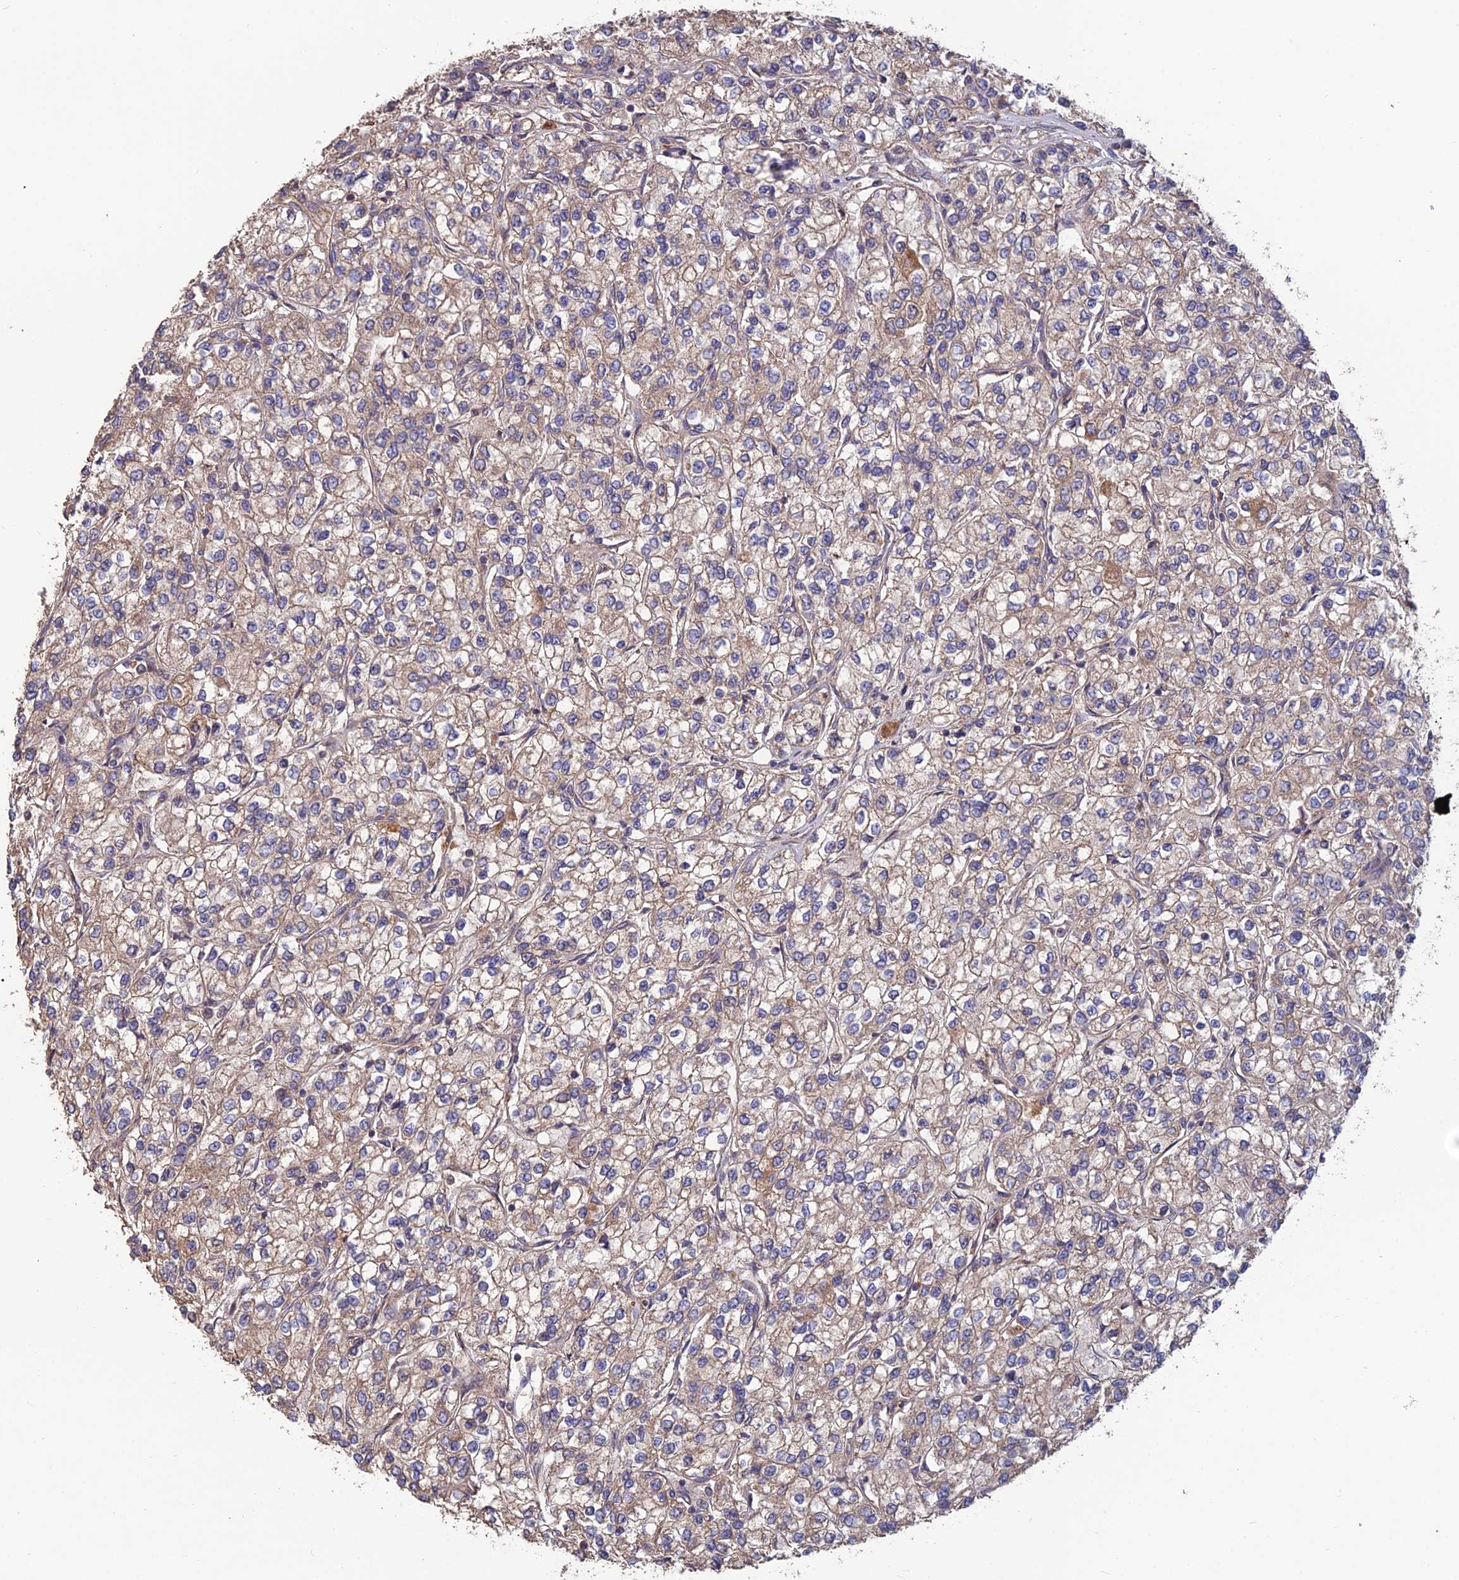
{"staining": {"intensity": "weak", "quantity": ">75%", "location": "cytoplasmic/membranous"}, "tissue": "renal cancer", "cell_type": "Tumor cells", "image_type": "cancer", "snomed": [{"axis": "morphology", "description": "Adenocarcinoma, NOS"}, {"axis": "topography", "description": "Kidney"}], "caption": "The histopathology image exhibits staining of renal cancer (adenocarcinoma), revealing weak cytoplasmic/membranous protein staining (brown color) within tumor cells. (IHC, brightfield microscopy, high magnification).", "gene": "SHISA5", "patient": {"sex": "male", "age": 80}}